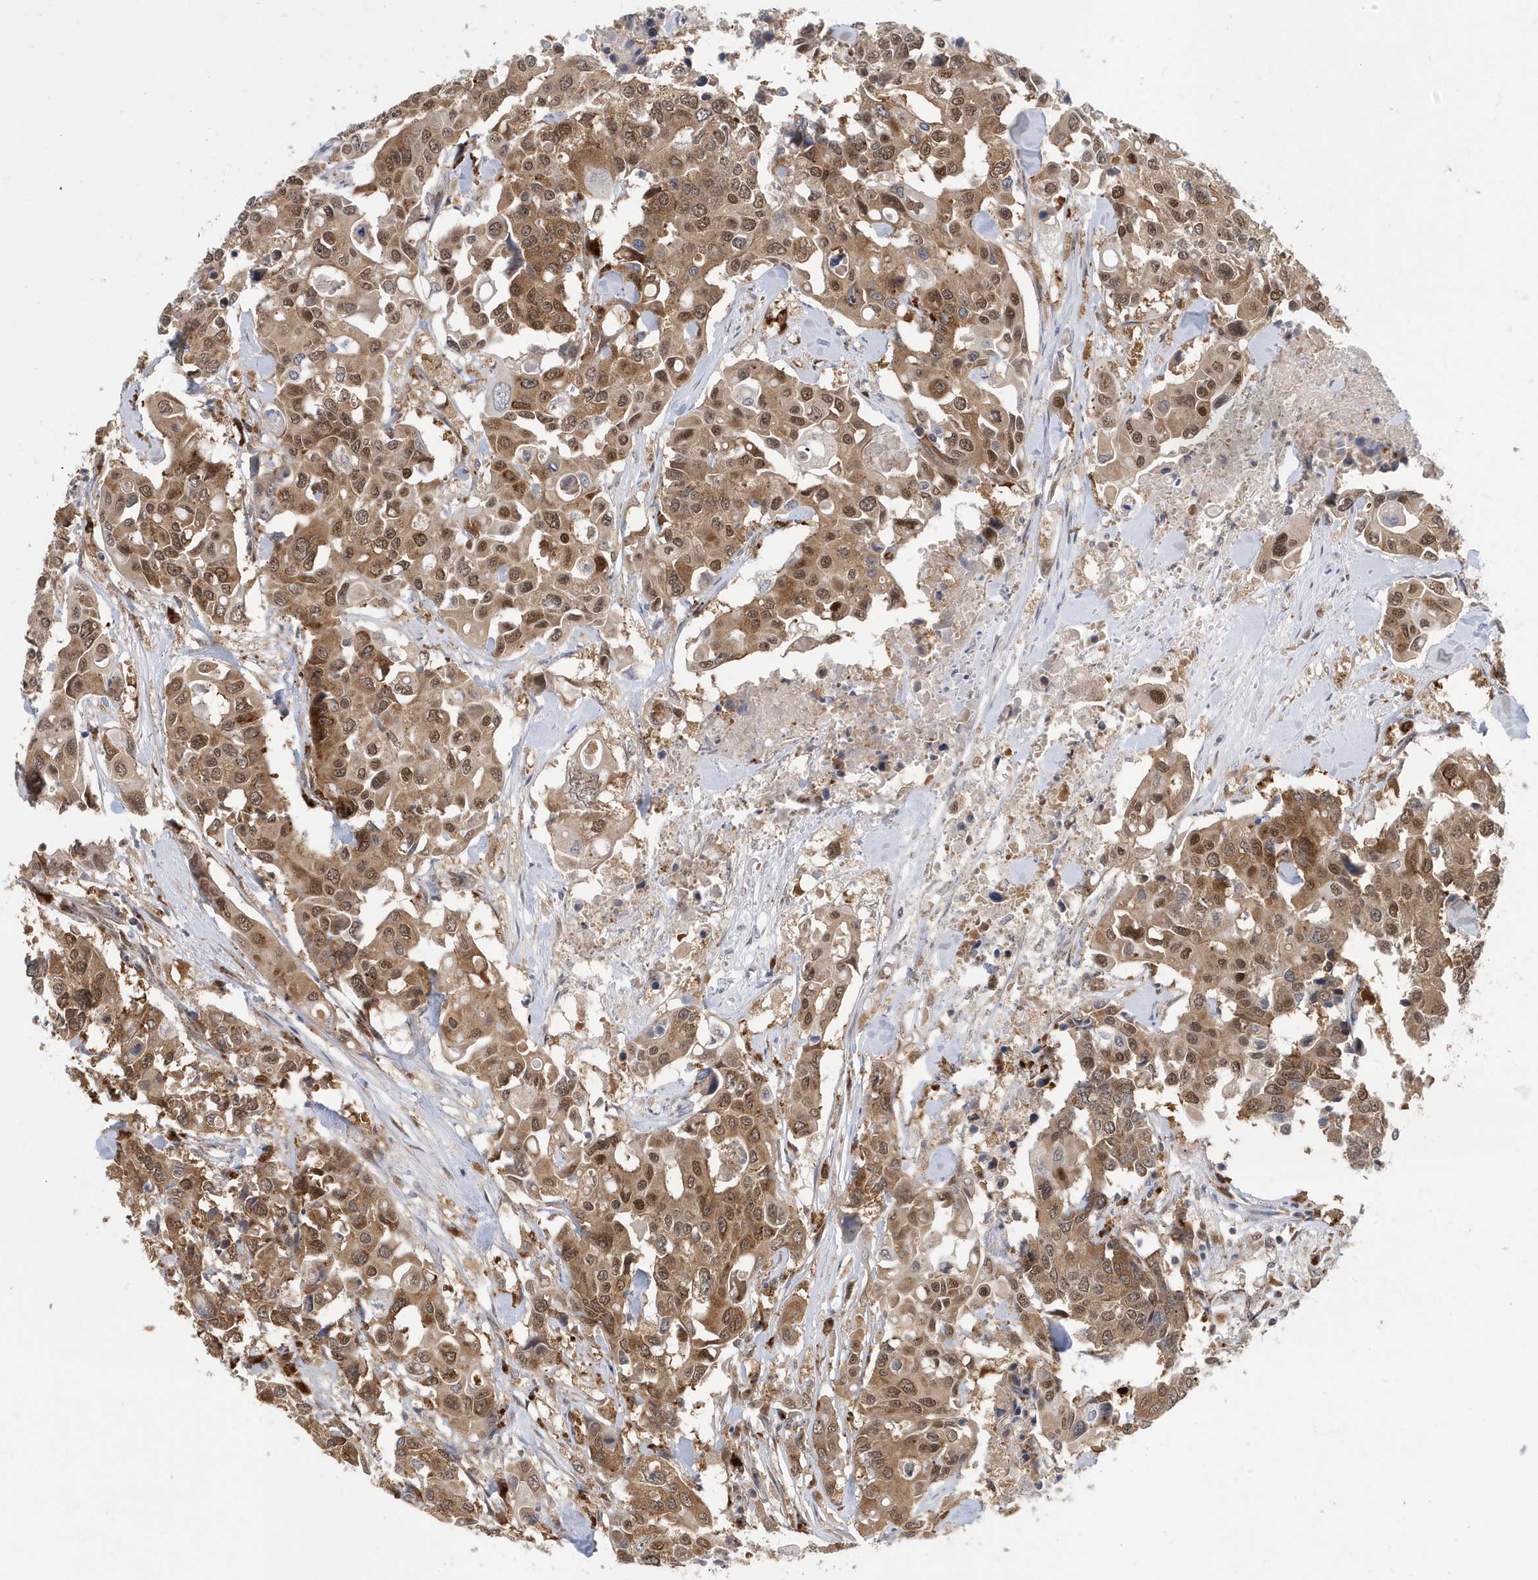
{"staining": {"intensity": "moderate", "quantity": ">75%", "location": "cytoplasmic/membranous,nuclear"}, "tissue": "colorectal cancer", "cell_type": "Tumor cells", "image_type": "cancer", "snomed": [{"axis": "morphology", "description": "Adenocarcinoma, NOS"}, {"axis": "topography", "description": "Colon"}], "caption": "Human colorectal cancer (adenocarcinoma) stained with a protein marker demonstrates moderate staining in tumor cells.", "gene": "ZNF507", "patient": {"sex": "male", "age": 77}}